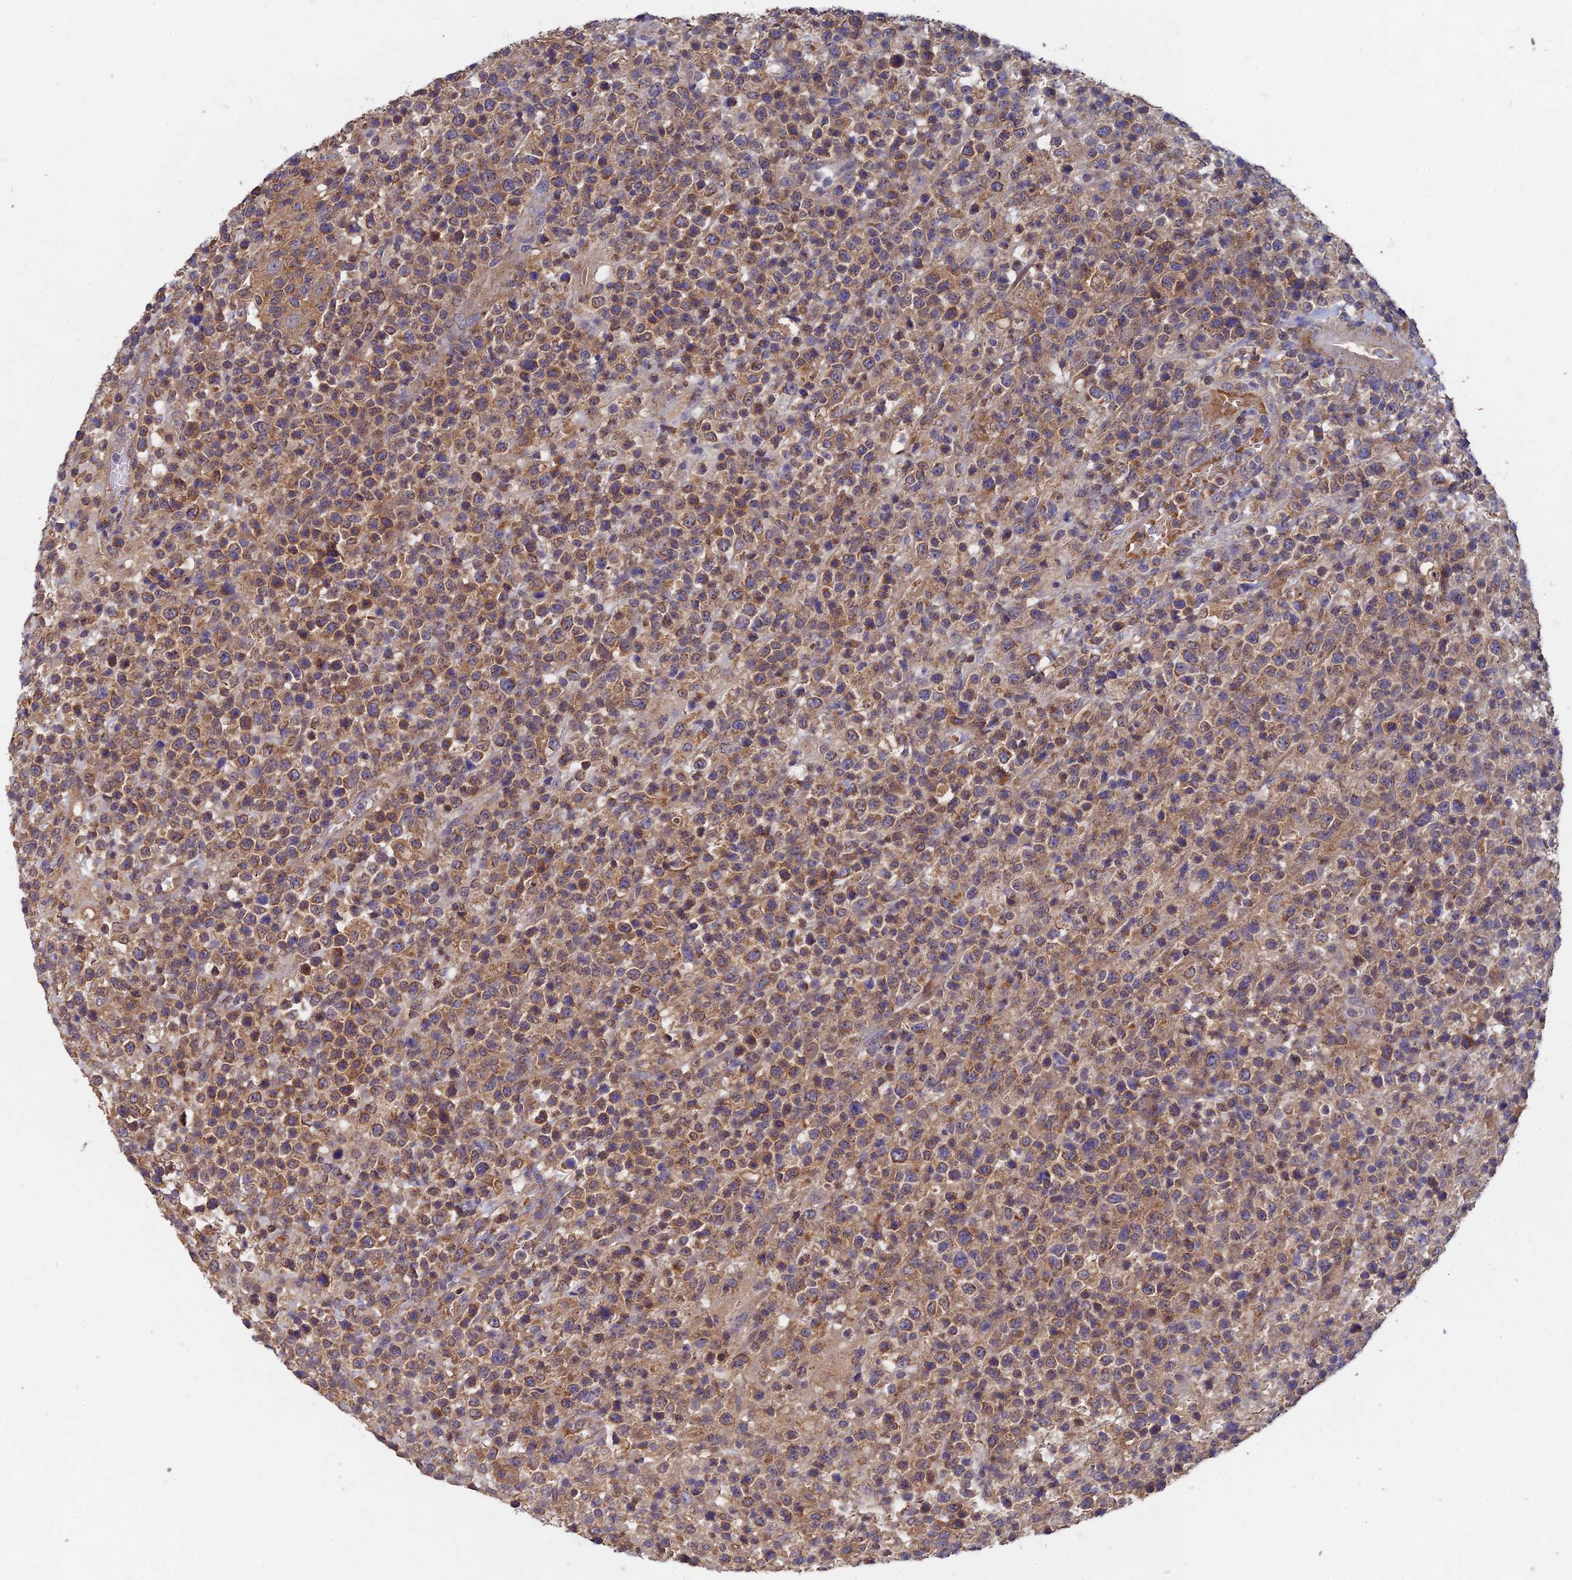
{"staining": {"intensity": "moderate", "quantity": ">75%", "location": "cytoplasmic/membranous"}, "tissue": "lymphoma", "cell_type": "Tumor cells", "image_type": "cancer", "snomed": [{"axis": "morphology", "description": "Malignant lymphoma, non-Hodgkin's type, High grade"}, {"axis": "topography", "description": "Colon"}], "caption": "Human high-grade malignant lymphoma, non-Hodgkin's type stained with a brown dye displays moderate cytoplasmic/membranous positive expression in approximately >75% of tumor cells.", "gene": "SLC38A11", "patient": {"sex": "female", "age": 53}}